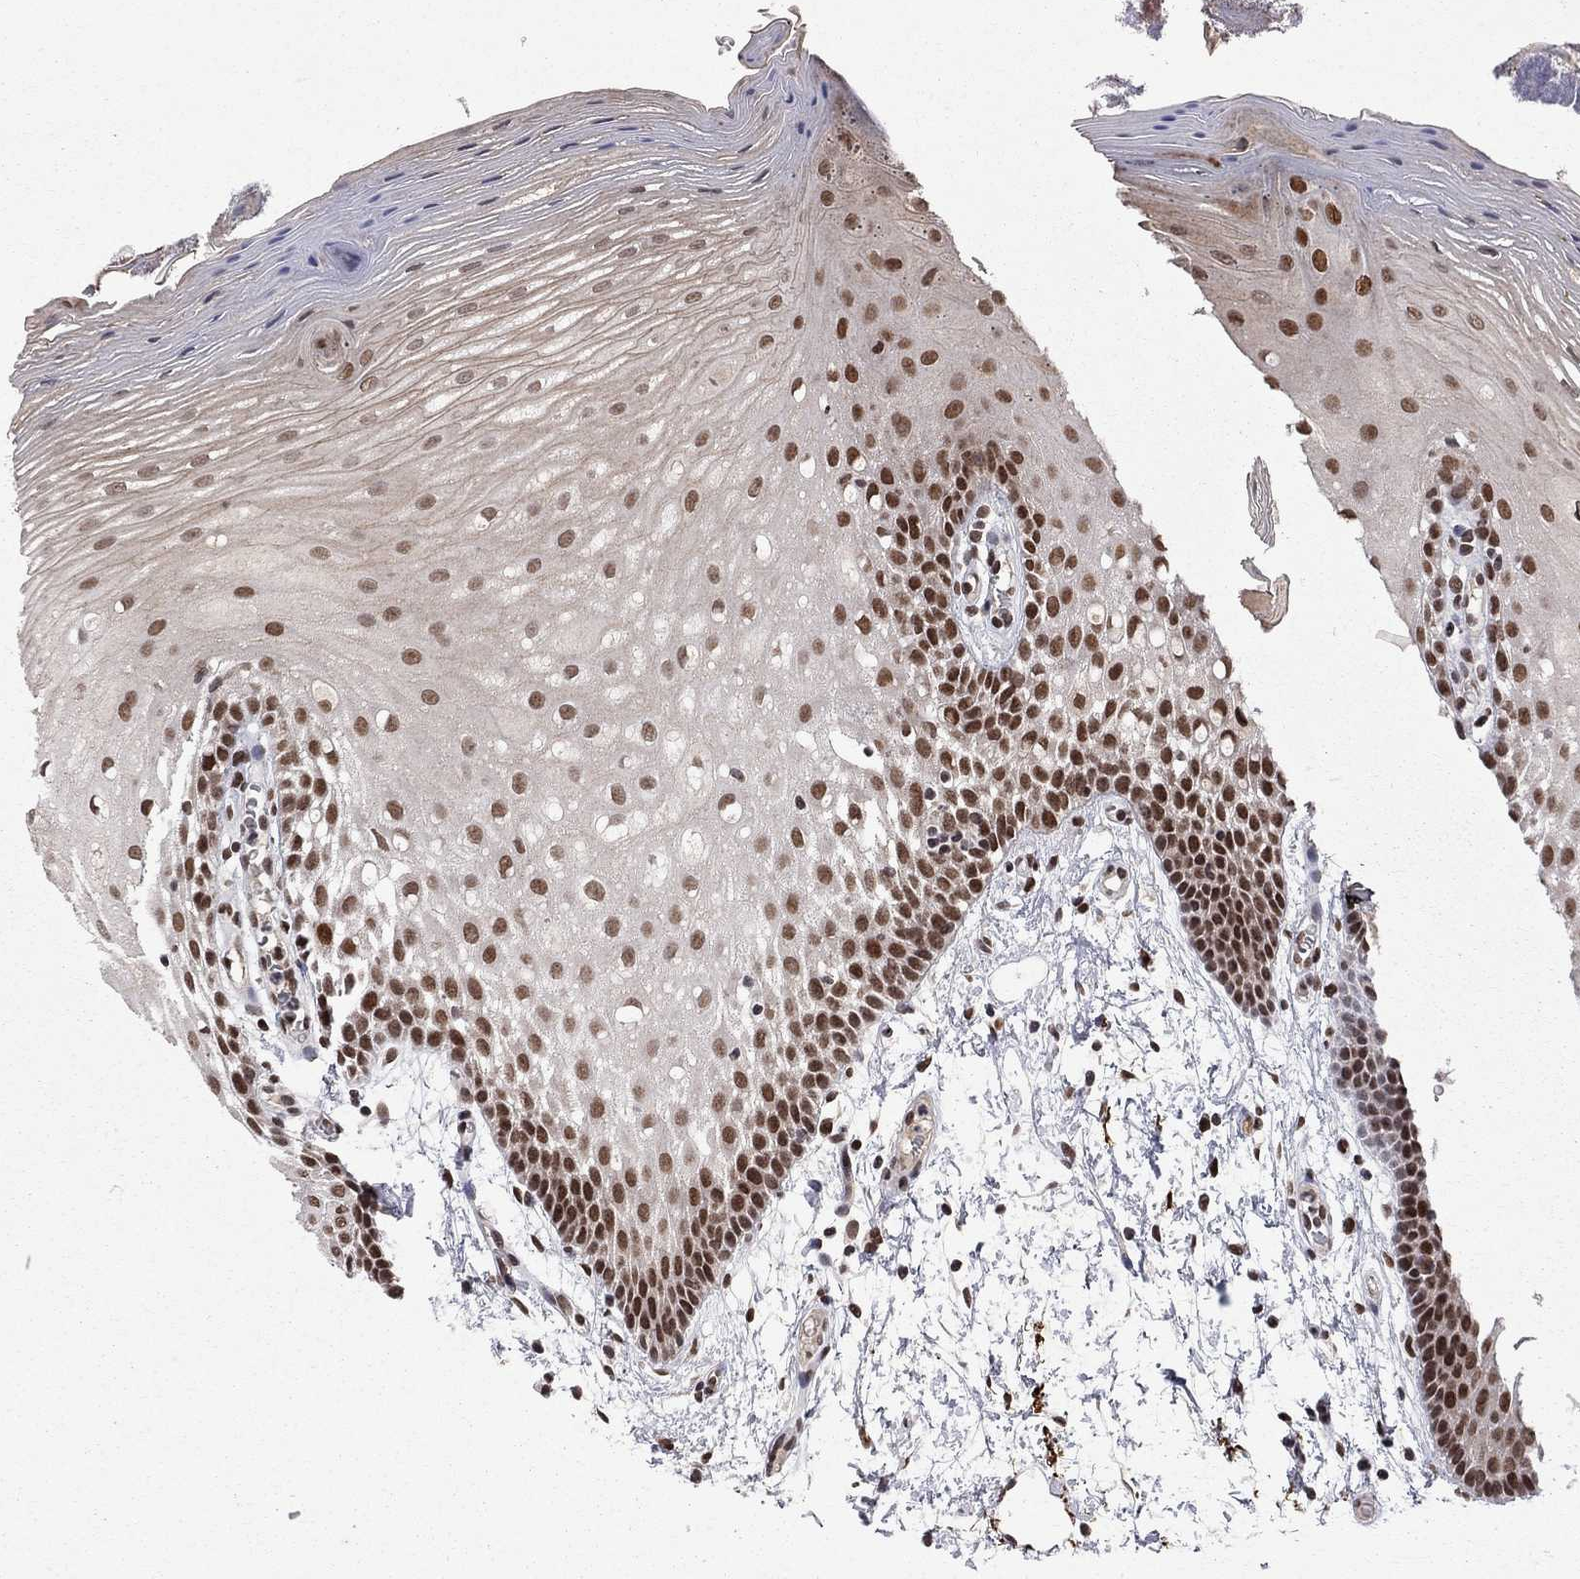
{"staining": {"intensity": "strong", "quantity": ">75%", "location": "nuclear"}, "tissue": "oral mucosa", "cell_type": "Squamous epithelial cells", "image_type": "normal", "snomed": [{"axis": "morphology", "description": "Normal tissue, NOS"}, {"axis": "morphology", "description": "Squamous cell carcinoma, NOS"}, {"axis": "topography", "description": "Oral tissue"}, {"axis": "topography", "description": "Head-Neck"}], "caption": "A micrograph of human oral mucosa stained for a protein displays strong nuclear brown staining in squamous epithelial cells.", "gene": "SAP30L", "patient": {"sex": "male", "age": 69}}